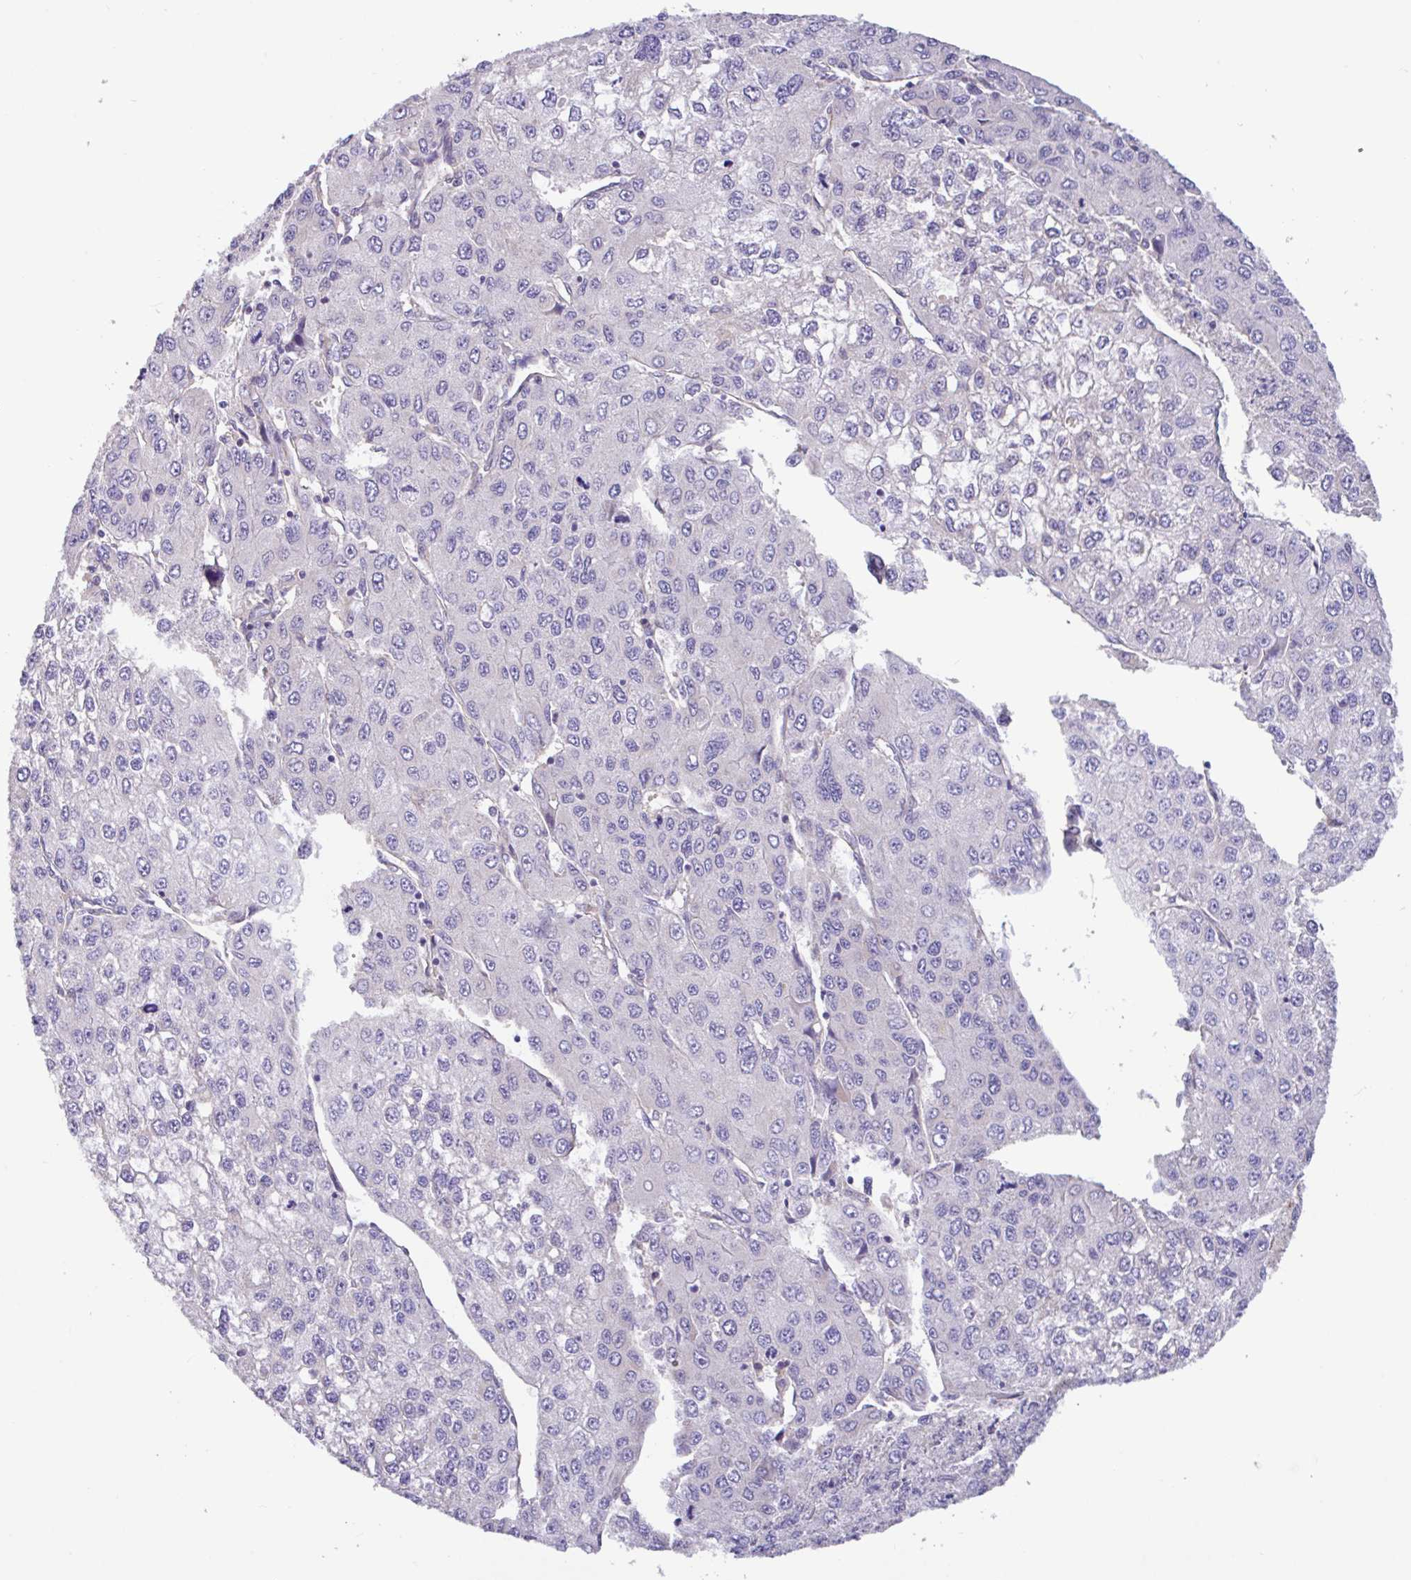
{"staining": {"intensity": "negative", "quantity": "none", "location": "none"}, "tissue": "liver cancer", "cell_type": "Tumor cells", "image_type": "cancer", "snomed": [{"axis": "morphology", "description": "Carcinoma, Hepatocellular, NOS"}, {"axis": "topography", "description": "Liver"}], "caption": "This is an immunohistochemistry (IHC) image of hepatocellular carcinoma (liver). There is no positivity in tumor cells.", "gene": "PLCD4", "patient": {"sex": "female", "age": 66}}